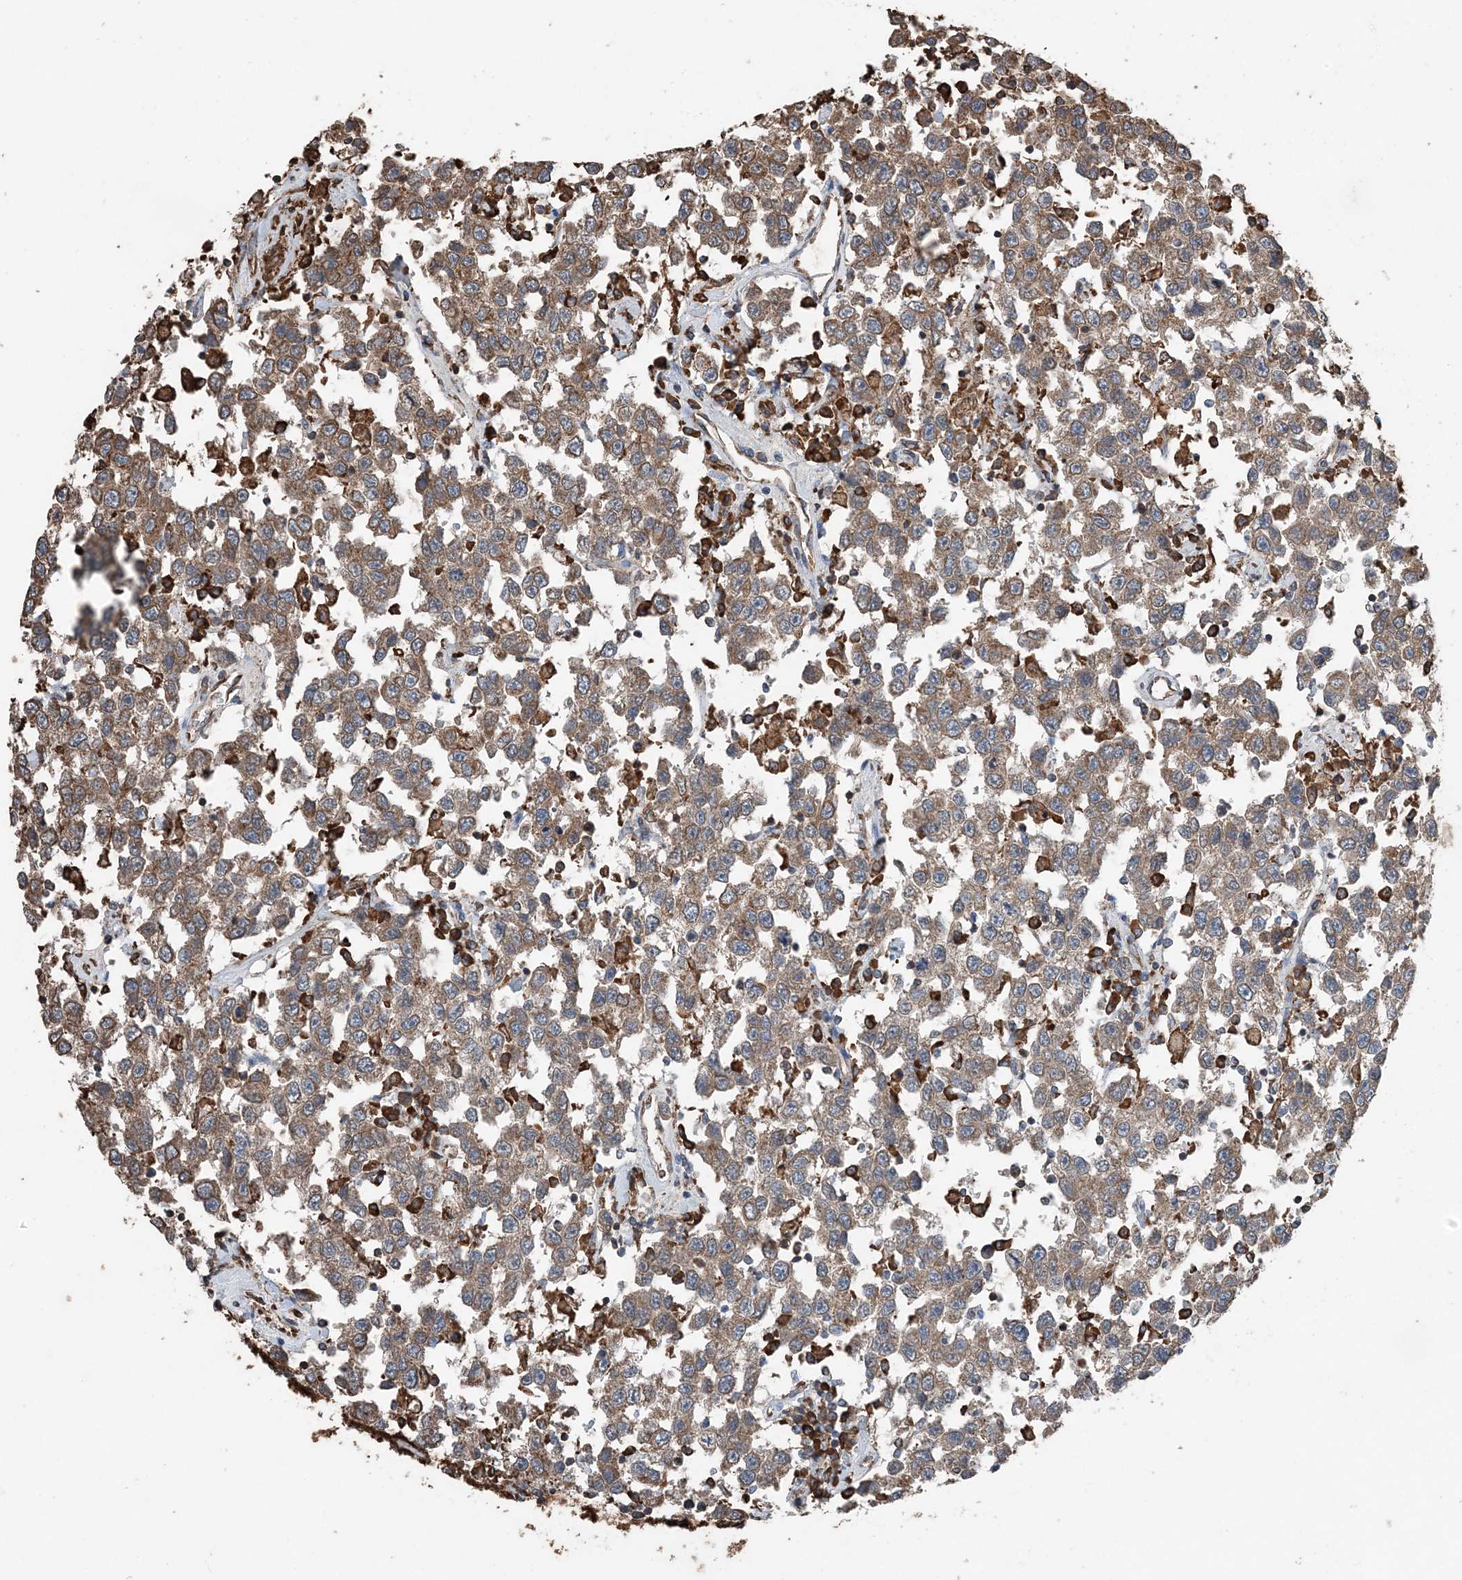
{"staining": {"intensity": "moderate", "quantity": ">75%", "location": "cytoplasmic/membranous"}, "tissue": "testis cancer", "cell_type": "Tumor cells", "image_type": "cancer", "snomed": [{"axis": "morphology", "description": "Seminoma, NOS"}, {"axis": "topography", "description": "Testis"}], "caption": "High-magnification brightfield microscopy of testis cancer stained with DAB (3,3'-diaminobenzidine) (brown) and counterstained with hematoxylin (blue). tumor cells exhibit moderate cytoplasmic/membranous expression is present in about>75% of cells.", "gene": "PDIA6", "patient": {"sex": "male", "age": 41}}